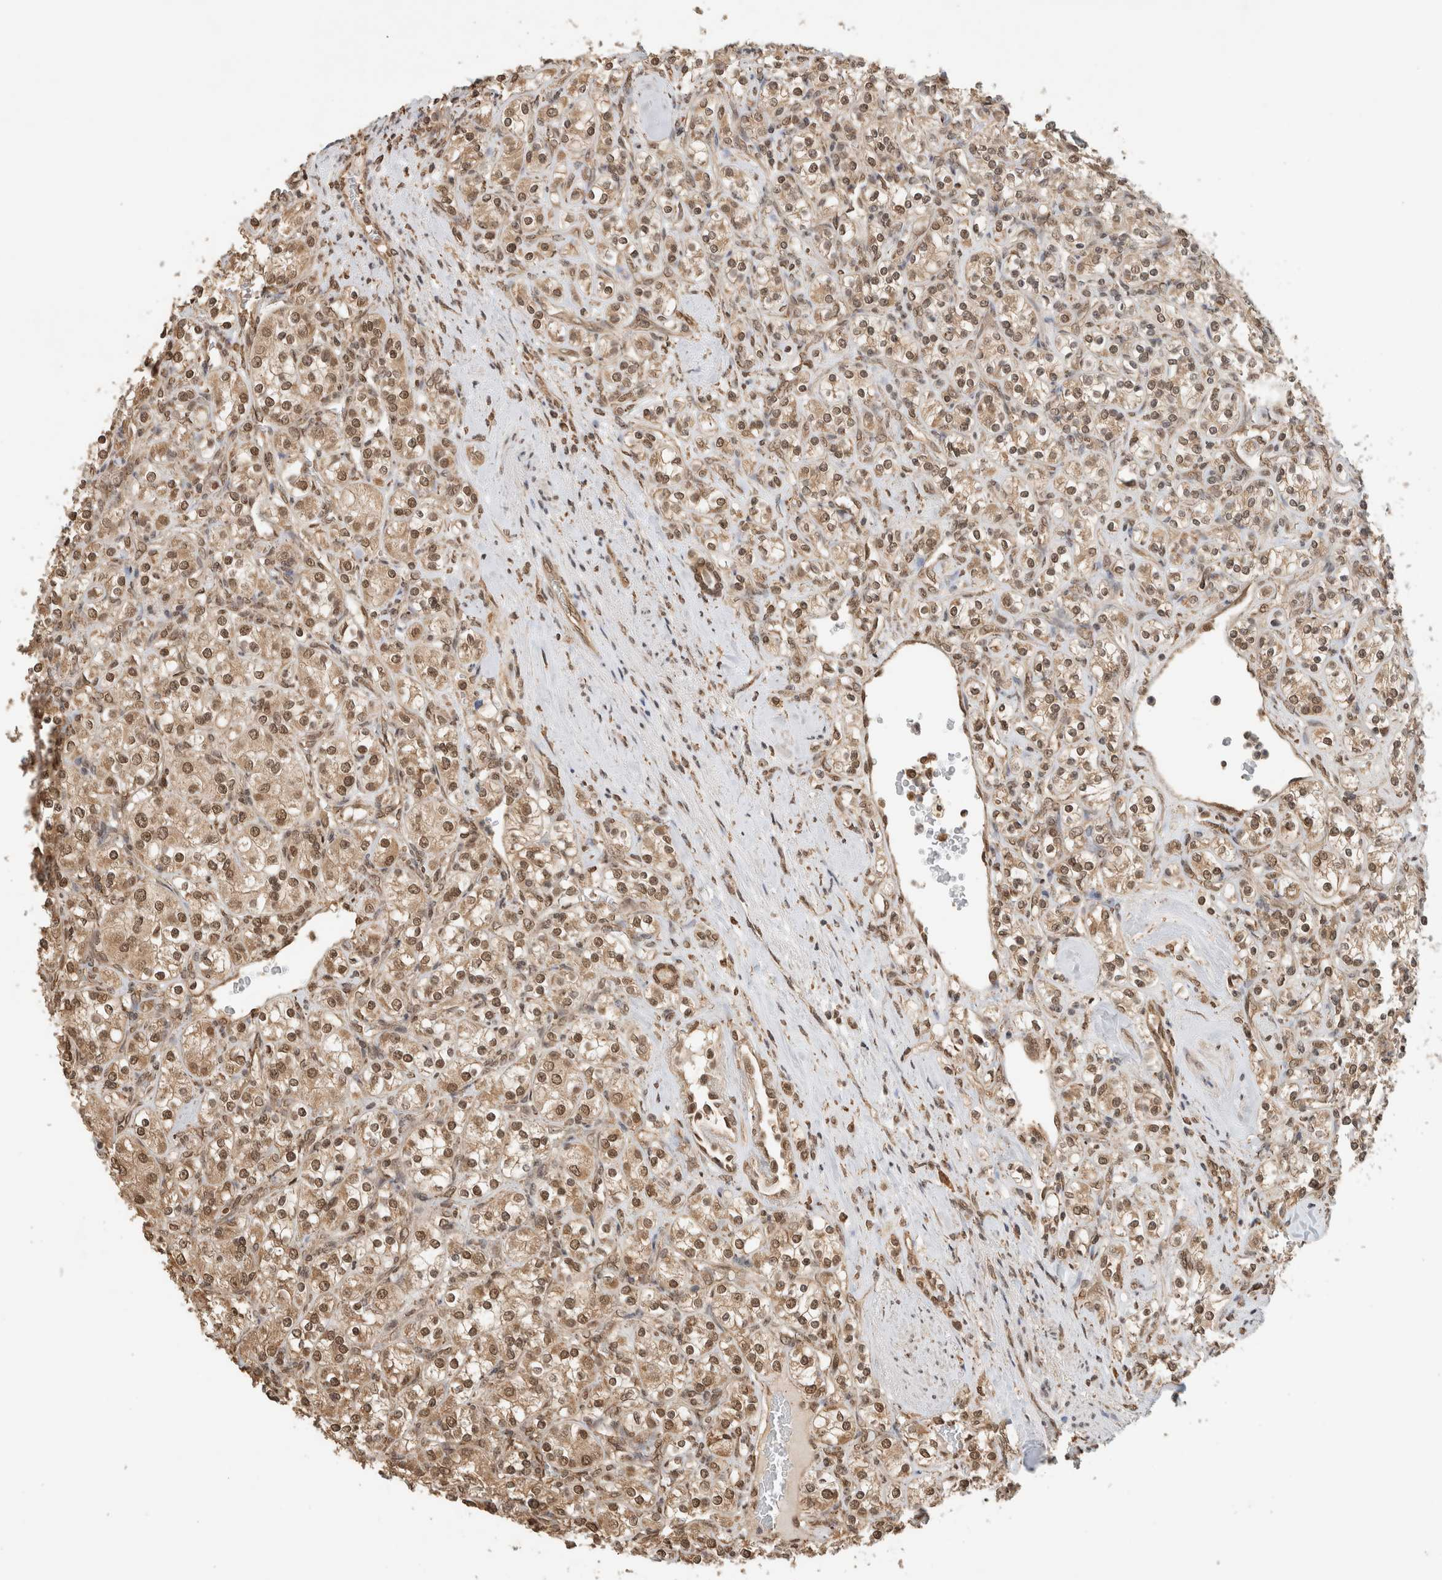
{"staining": {"intensity": "moderate", "quantity": ">75%", "location": "cytoplasmic/membranous,nuclear"}, "tissue": "renal cancer", "cell_type": "Tumor cells", "image_type": "cancer", "snomed": [{"axis": "morphology", "description": "Adenocarcinoma, NOS"}, {"axis": "topography", "description": "Kidney"}], "caption": "This is a photomicrograph of immunohistochemistry staining of renal cancer (adenocarcinoma), which shows moderate positivity in the cytoplasmic/membranous and nuclear of tumor cells.", "gene": "C1orf21", "patient": {"sex": "male", "age": 77}}